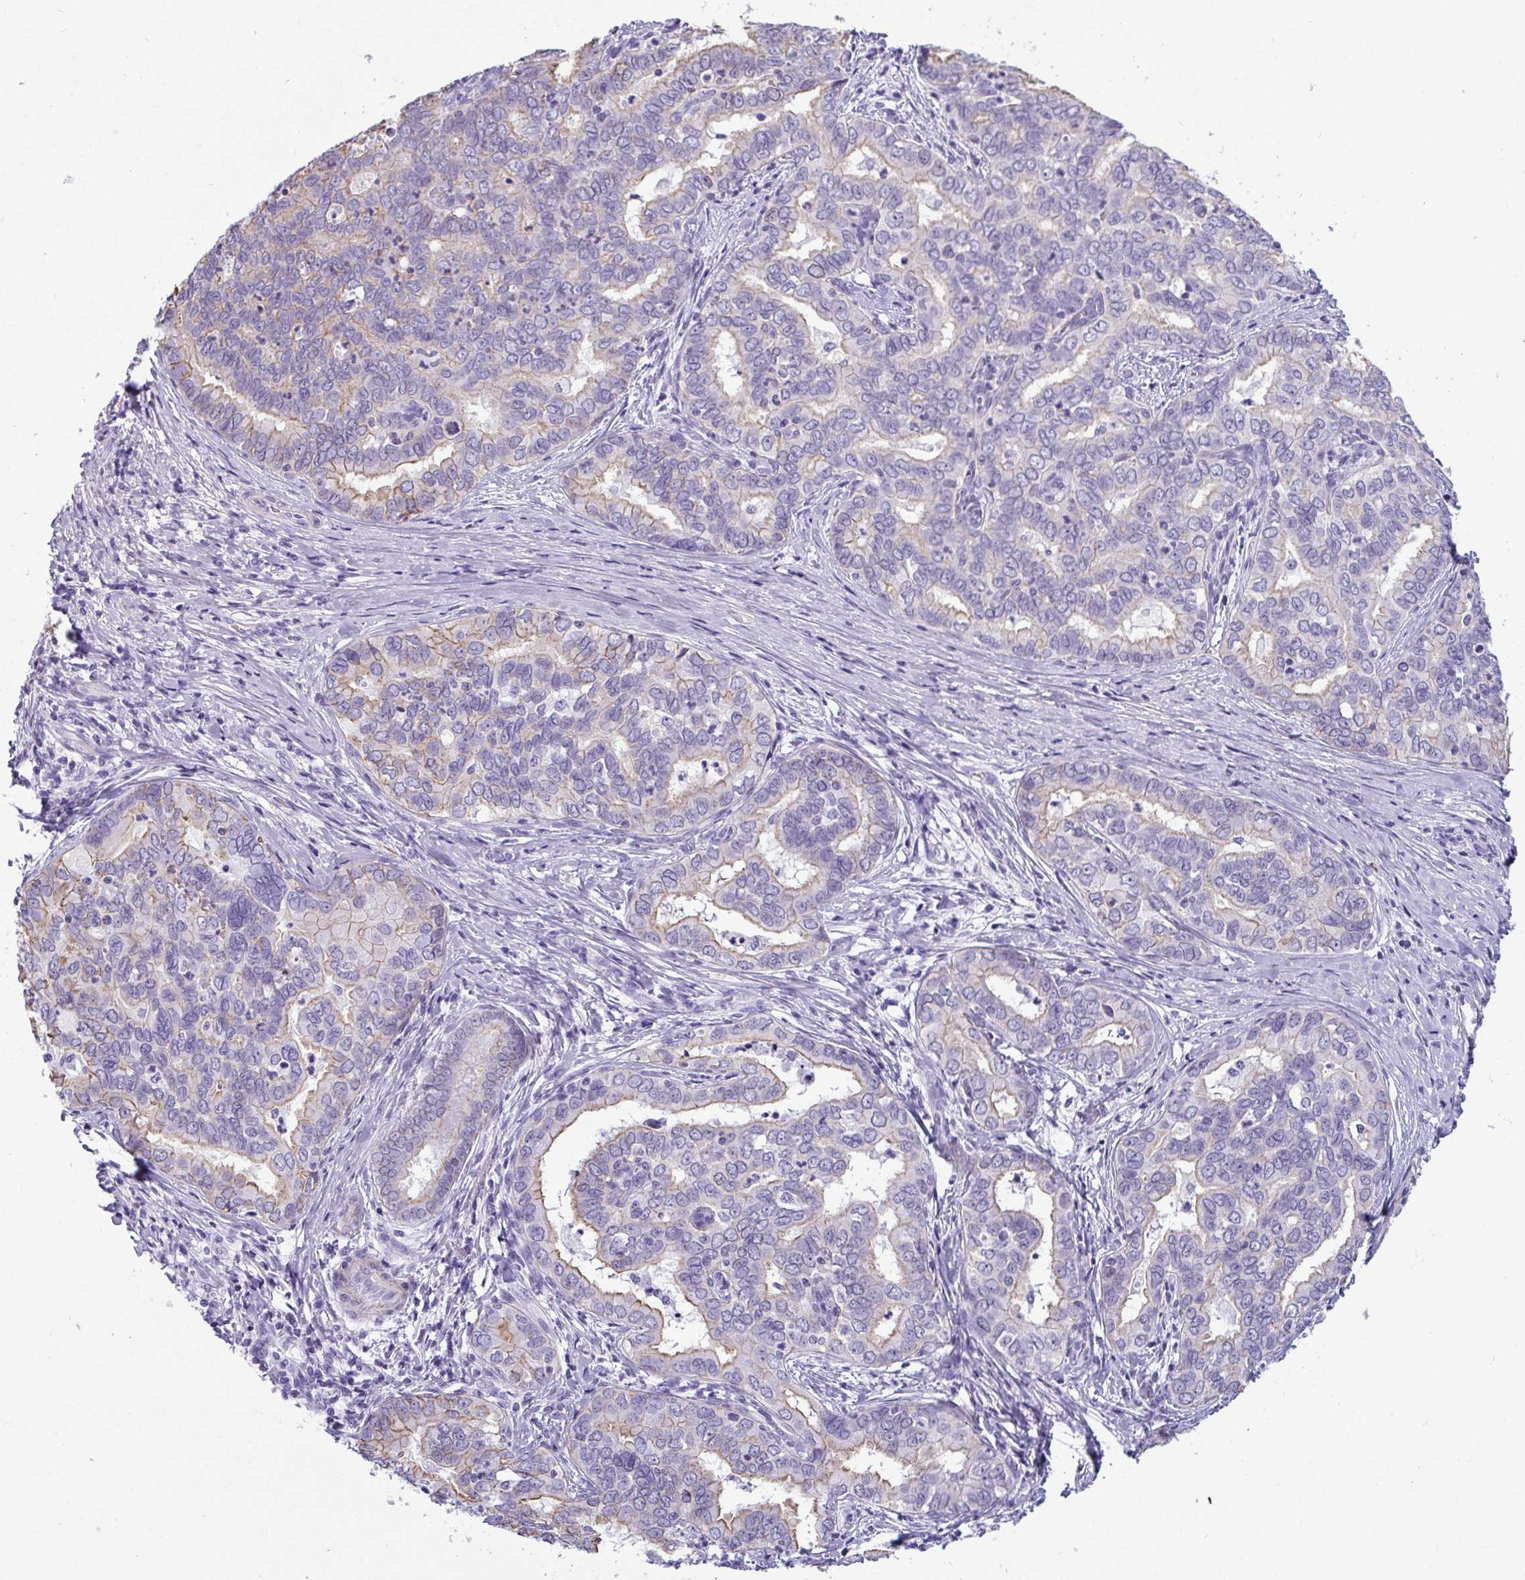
{"staining": {"intensity": "moderate", "quantity": "25%-75%", "location": "cytoplasmic/membranous"}, "tissue": "liver cancer", "cell_type": "Tumor cells", "image_type": "cancer", "snomed": [{"axis": "morphology", "description": "Cholangiocarcinoma"}, {"axis": "topography", "description": "Liver"}], "caption": "Liver cancer tissue demonstrates moderate cytoplasmic/membranous expression in about 25%-75% of tumor cells", "gene": "SUZ12", "patient": {"sex": "female", "age": 64}}